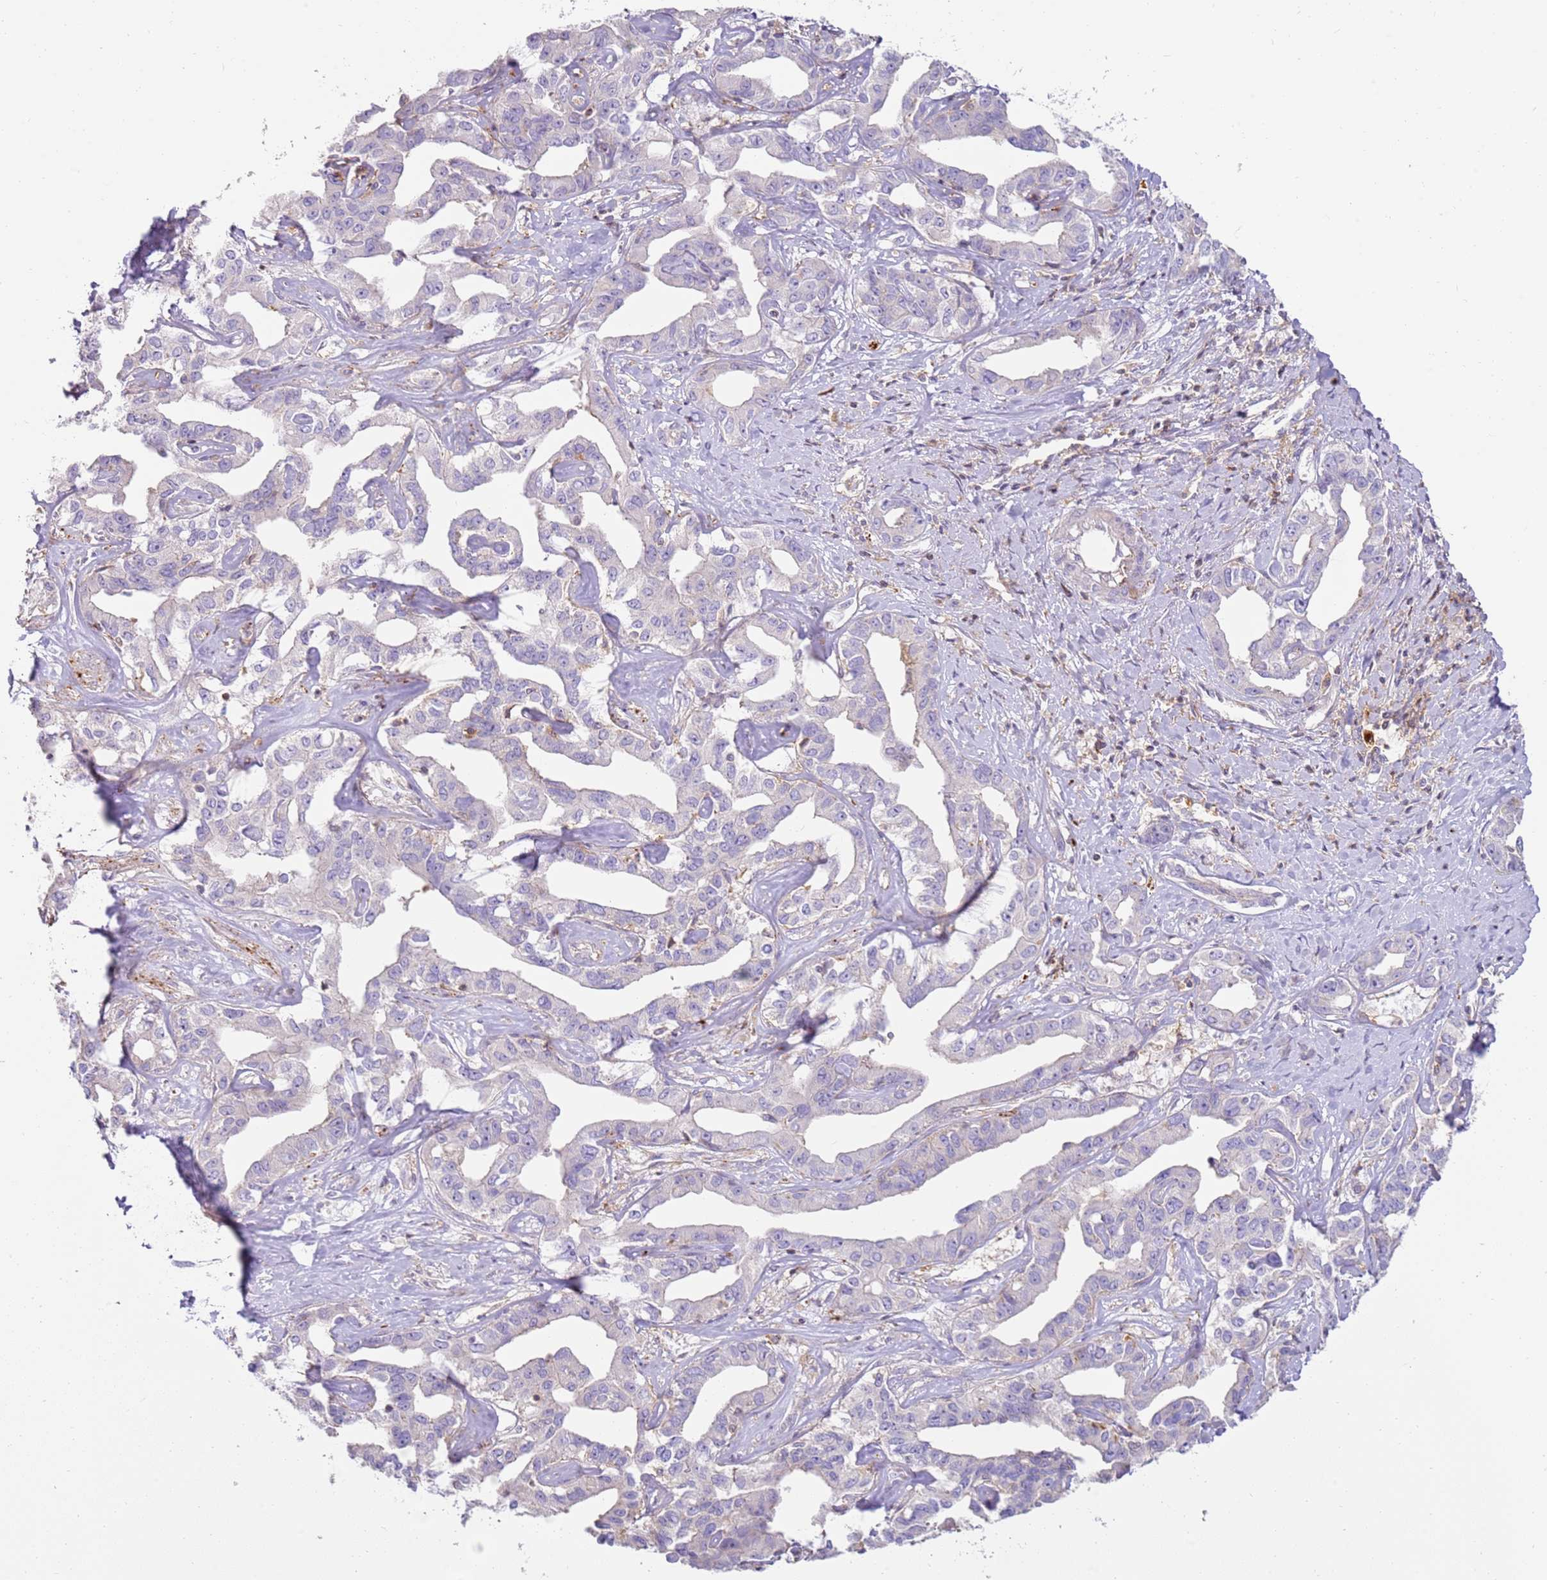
{"staining": {"intensity": "negative", "quantity": "none", "location": "none"}, "tissue": "liver cancer", "cell_type": "Tumor cells", "image_type": "cancer", "snomed": [{"axis": "morphology", "description": "Cholangiocarcinoma"}, {"axis": "topography", "description": "Liver"}], "caption": "An image of liver cholangiocarcinoma stained for a protein reveals no brown staining in tumor cells.", "gene": "FPR1", "patient": {"sex": "male", "age": 59}}